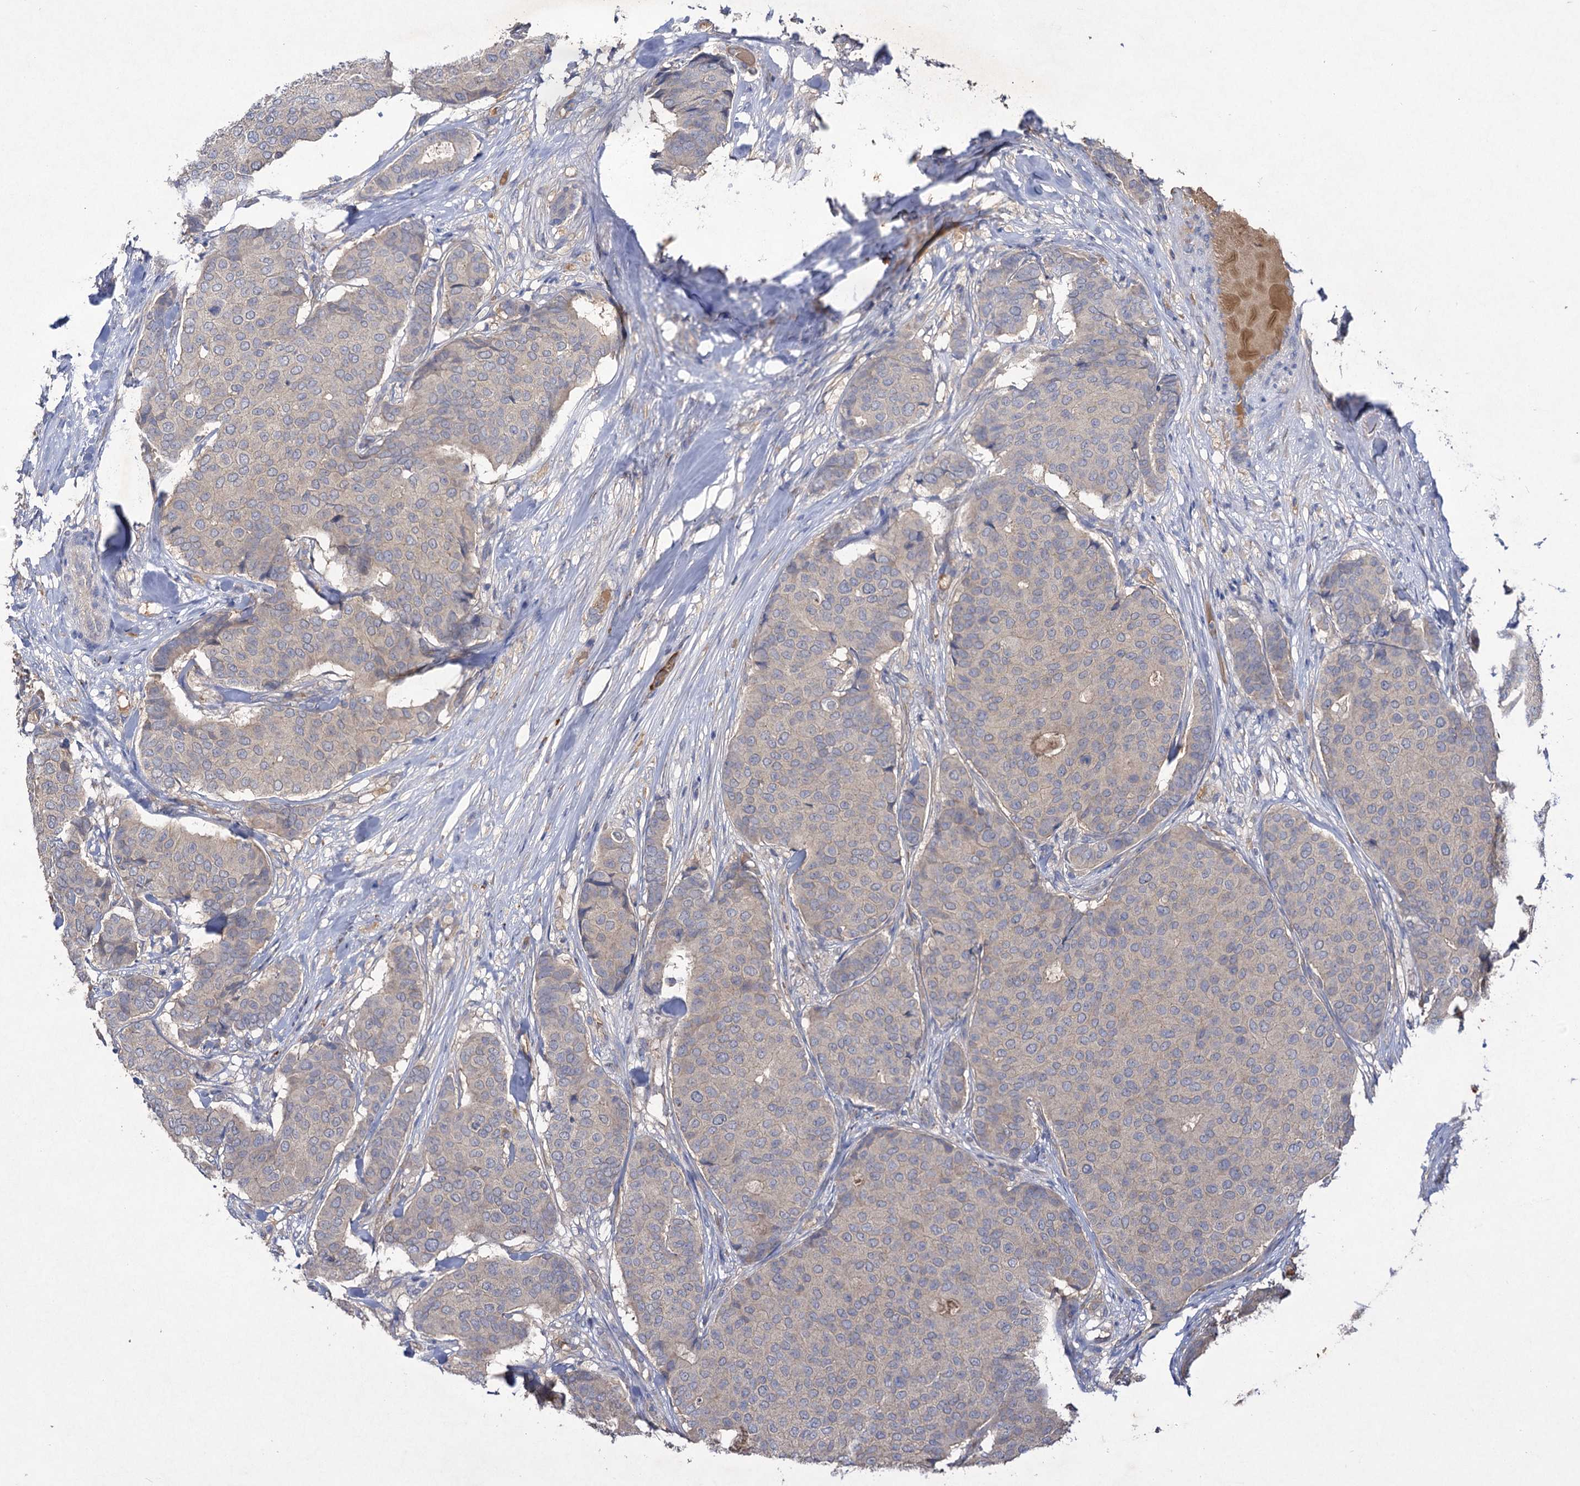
{"staining": {"intensity": "negative", "quantity": "none", "location": "none"}, "tissue": "breast cancer", "cell_type": "Tumor cells", "image_type": "cancer", "snomed": [{"axis": "morphology", "description": "Duct carcinoma"}, {"axis": "topography", "description": "Breast"}], "caption": "DAB (3,3'-diaminobenzidine) immunohistochemical staining of human breast cancer (infiltrating ductal carcinoma) shows no significant staining in tumor cells.", "gene": "USP50", "patient": {"sex": "female", "age": 75}}